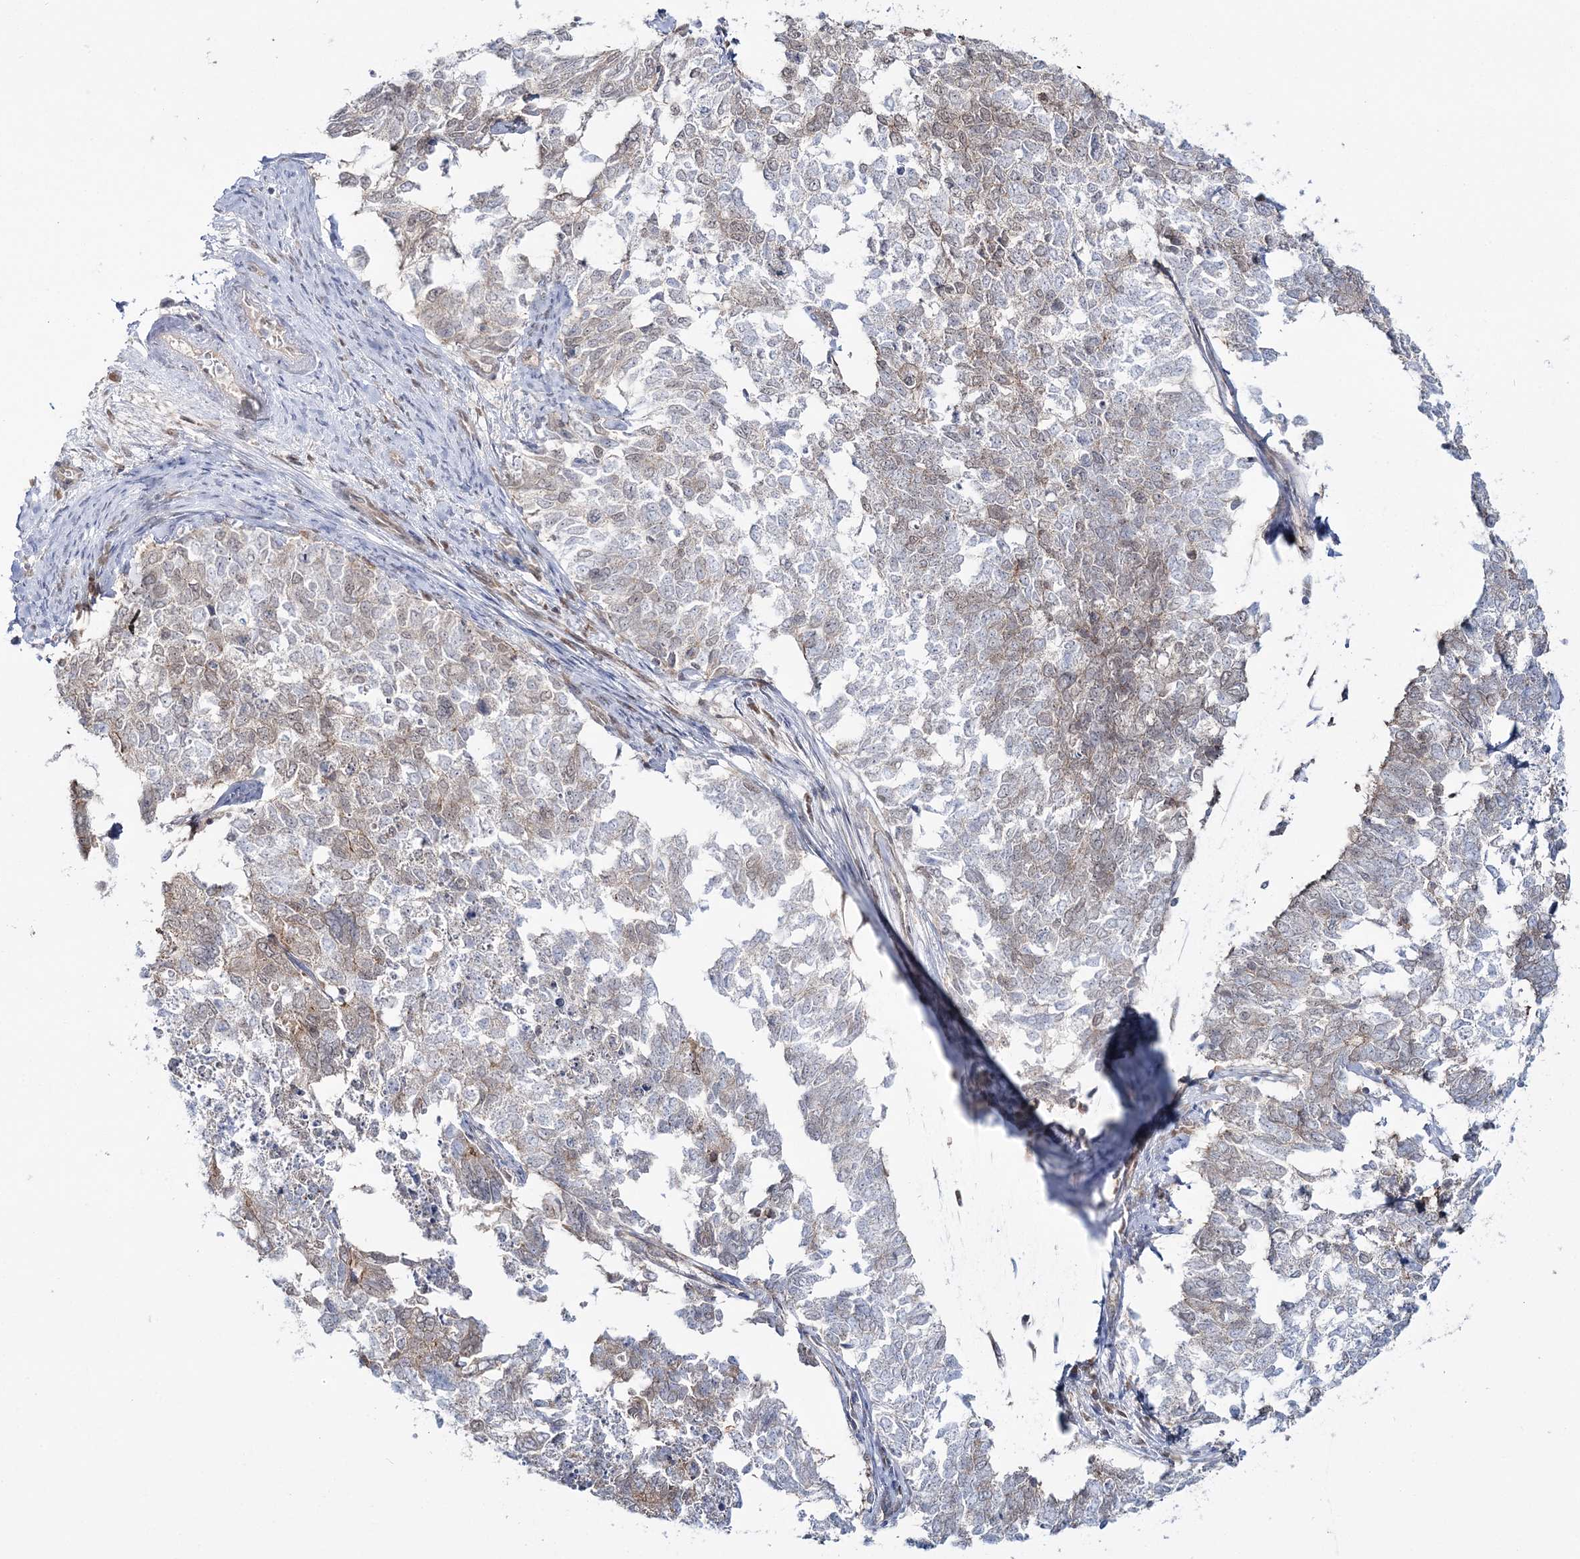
{"staining": {"intensity": "weak", "quantity": "<25%", "location": "cytoplasmic/membranous"}, "tissue": "cervical cancer", "cell_type": "Tumor cells", "image_type": "cancer", "snomed": [{"axis": "morphology", "description": "Squamous cell carcinoma, NOS"}, {"axis": "topography", "description": "Cervix"}], "caption": "Immunohistochemistry histopathology image of neoplastic tissue: human cervical cancer (squamous cell carcinoma) stained with DAB (3,3'-diaminobenzidine) displays no significant protein positivity in tumor cells.", "gene": "ZFAND6", "patient": {"sex": "female", "age": 63}}